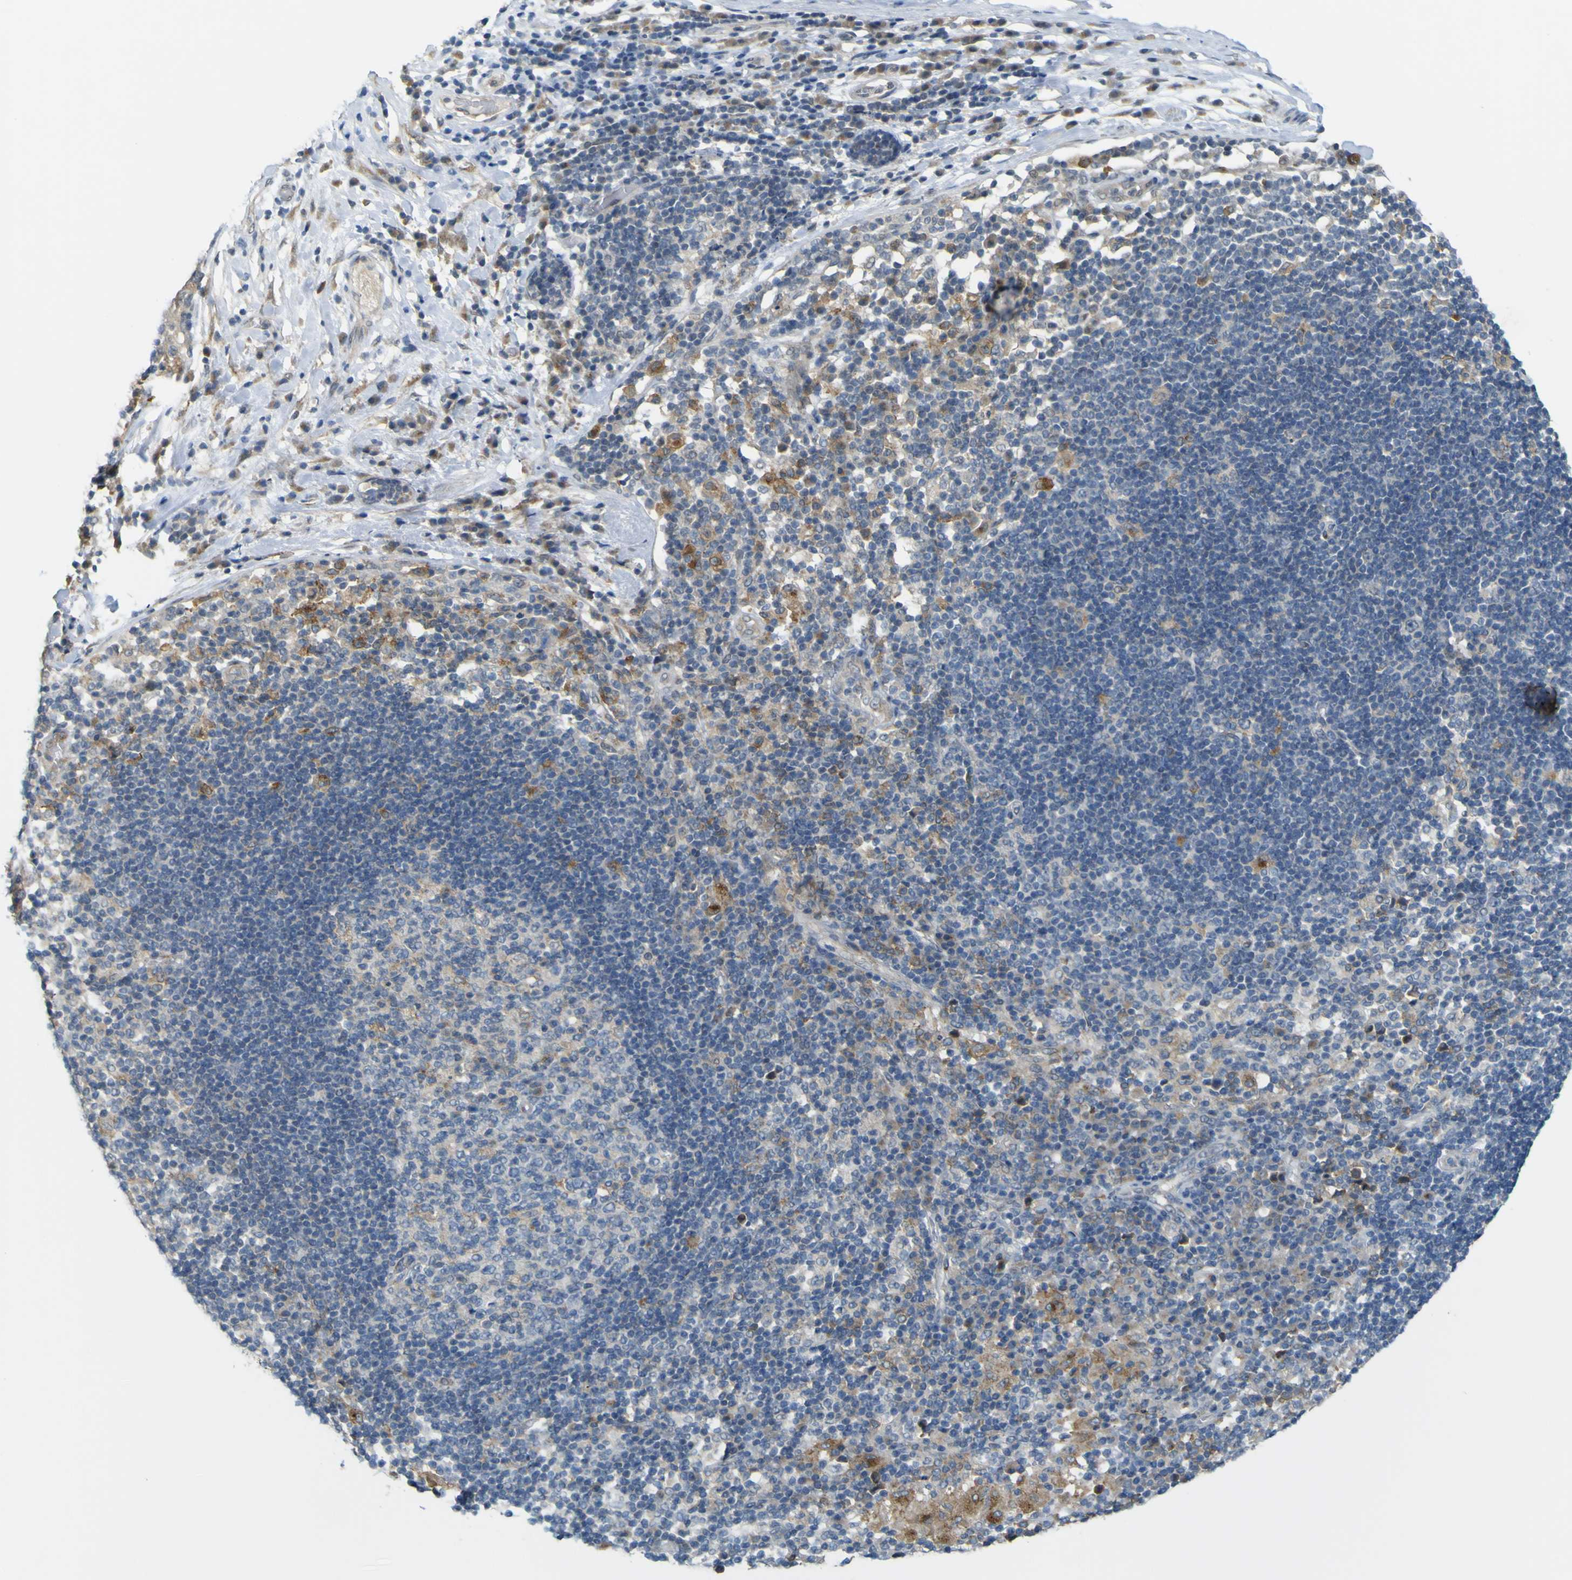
{"staining": {"intensity": "negative", "quantity": "none", "location": "none"}, "tissue": "adipose tissue", "cell_type": "Adipocytes", "image_type": "normal", "snomed": [{"axis": "morphology", "description": "Normal tissue, NOS"}, {"axis": "morphology", "description": "Adenocarcinoma, NOS"}, {"axis": "topography", "description": "Esophagus"}], "caption": "An immunohistochemistry (IHC) photomicrograph of normal adipose tissue is shown. There is no staining in adipocytes of adipose tissue. (DAB (3,3'-diaminobenzidine) immunohistochemistry (IHC) visualized using brightfield microscopy, high magnification).", "gene": "IGF2R", "patient": {"sex": "male", "age": 62}}